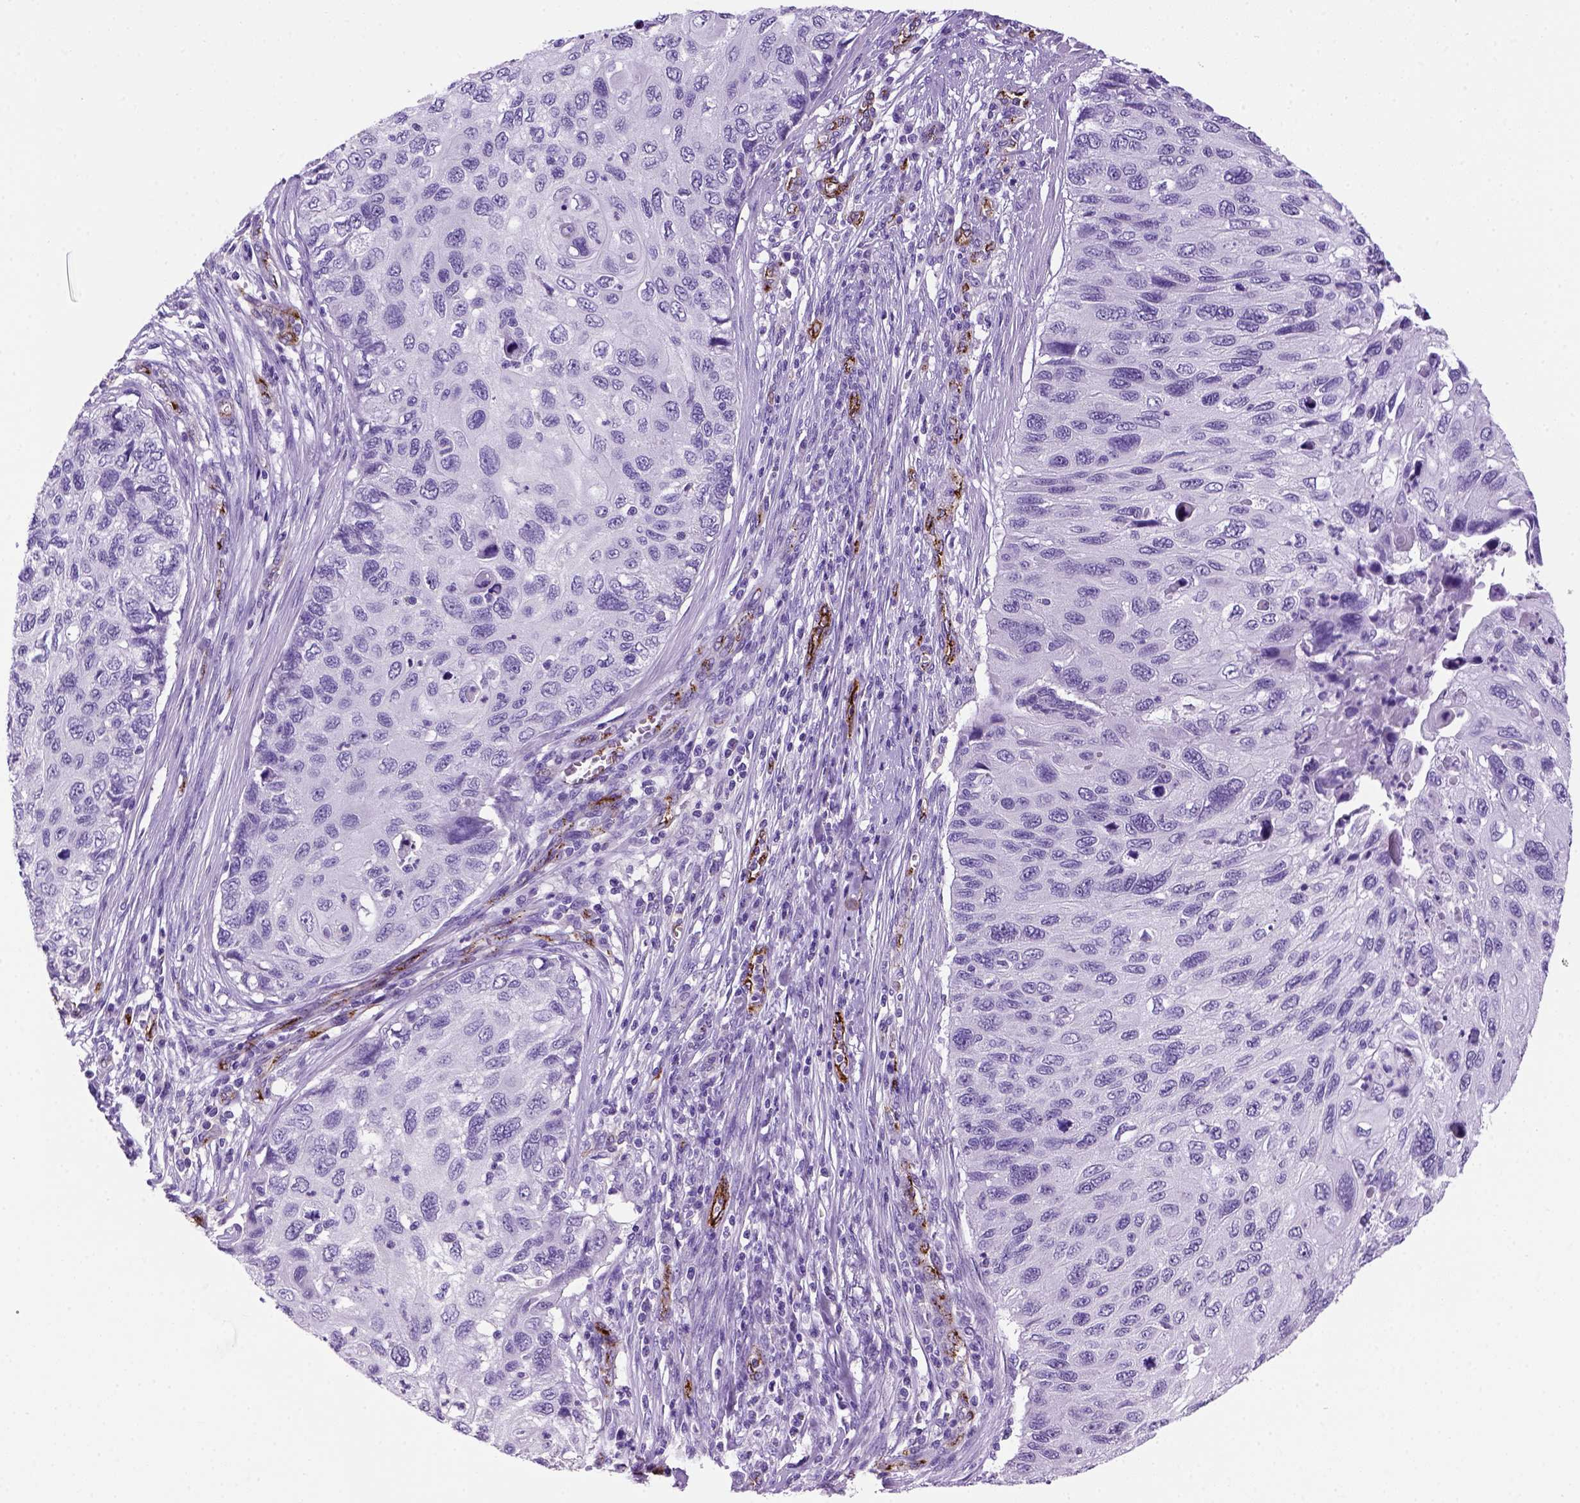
{"staining": {"intensity": "negative", "quantity": "none", "location": "none"}, "tissue": "cervical cancer", "cell_type": "Tumor cells", "image_type": "cancer", "snomed": [{"axis": "morphology", "description": "Squamous cell carcinoma, NOS"}, {"axis": "topography", "description": "Cervix"}], "caption": "Immunohistochemistry (IHC) micrograph of human cervical cancer stained for a protein (brown), which exhibits no expression in tumor cells.", "gene": "VWF", "patient": {"sex": "female", "age": 70}}